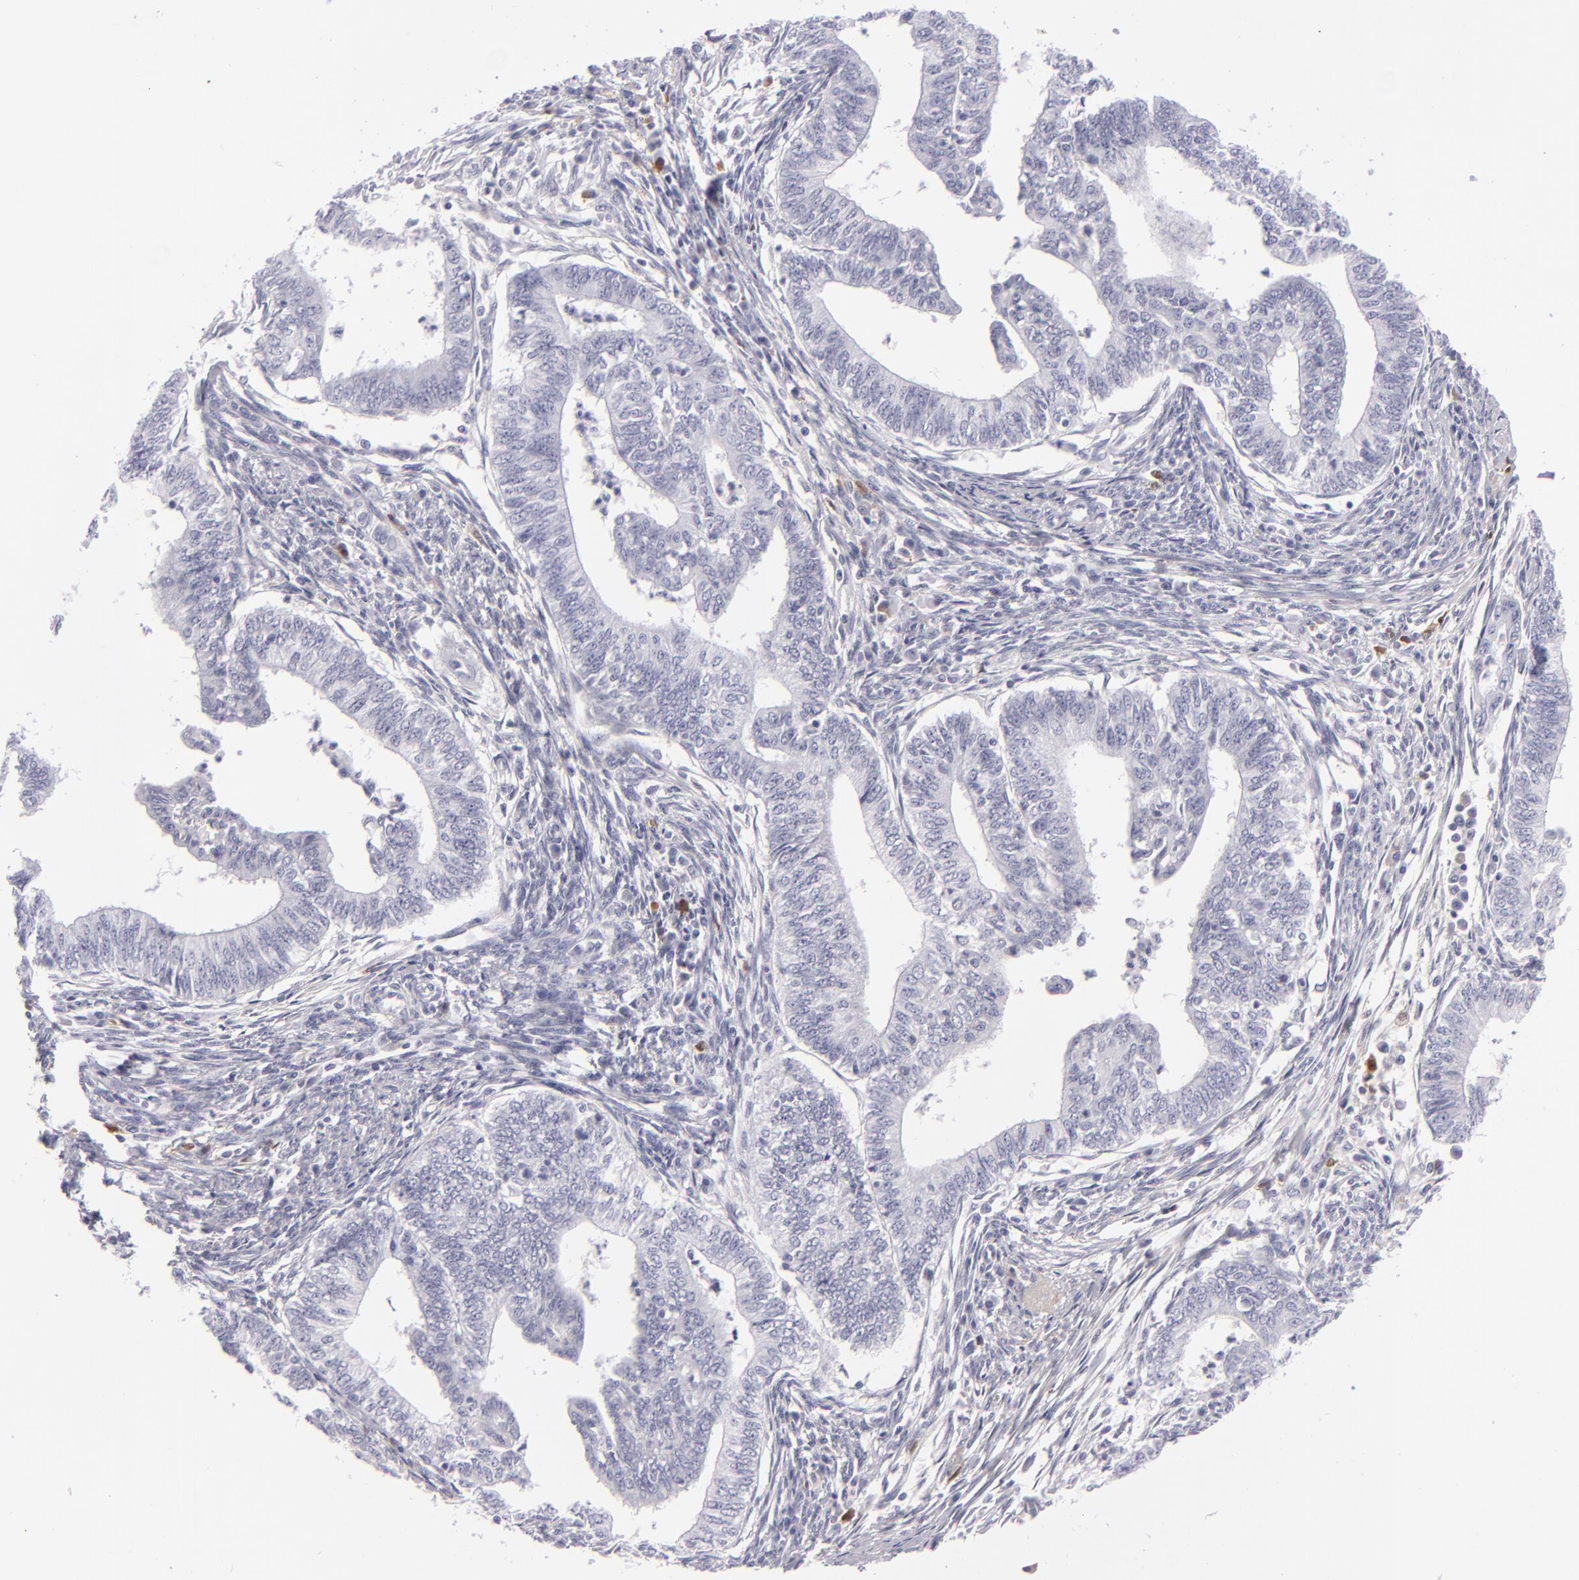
{"staining": {"intensity": "negative", "quantity": "none", "location": "none"}, "tissue": "endometrial cancer", "cell_type": "Tumor cells", "image_type": "cancer", "snomed": [{"axis": "morphology", "description": "Adenocarcinoma, NOS"}, {"axis": "topography", "description": "Endometrium"}], "caption": "DAB immunohistochemical staining of human endometrial cancer reveals no significant positivity in tumor cells.", "gene": "F13A1", "patient": {"sex": "female", "age": 66}}